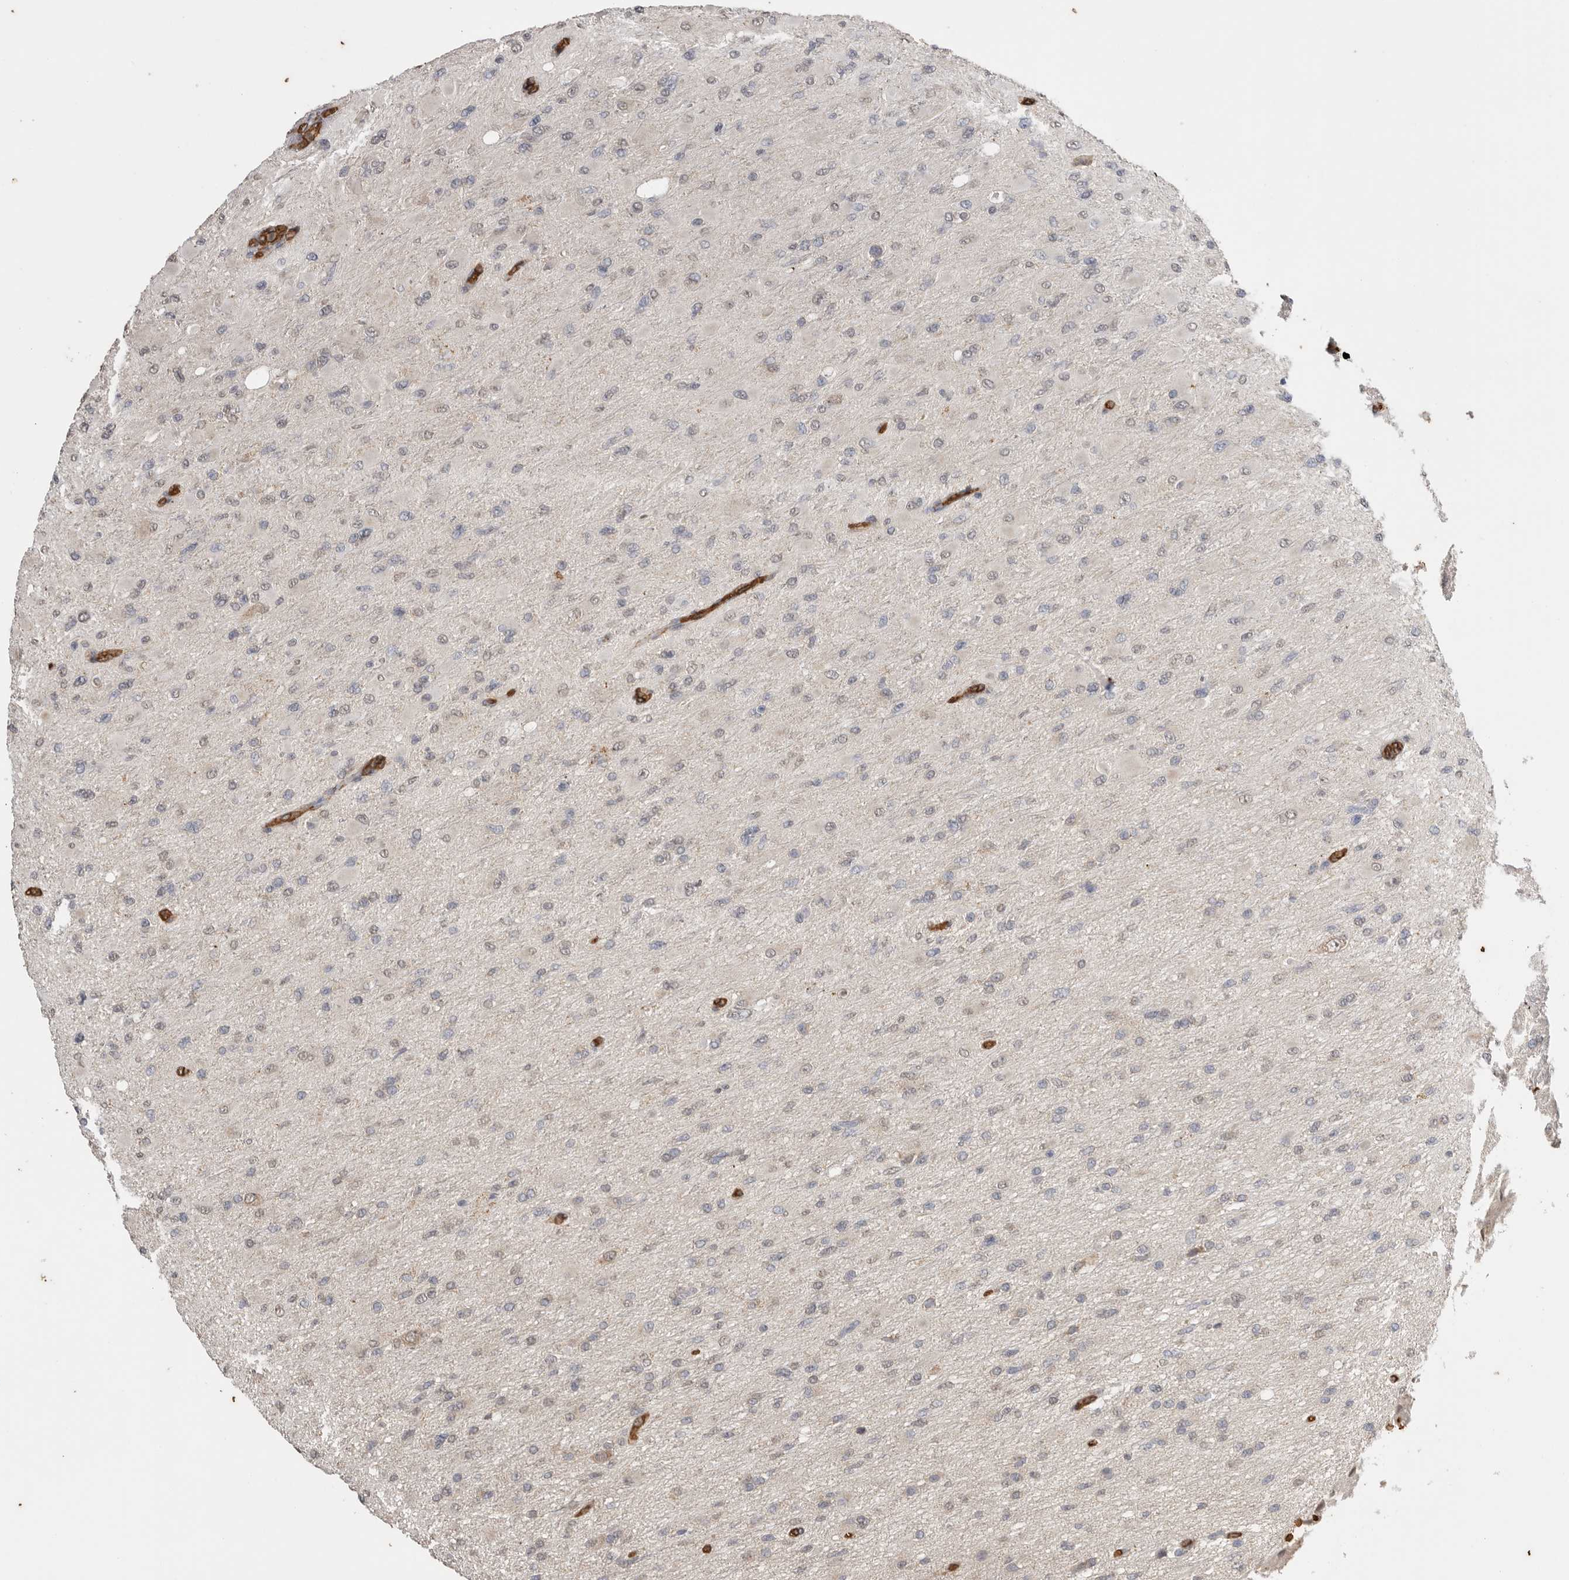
{"staining": {"intensity": "negative", "quantity": "none", "location": "none"}, "tissue": "glioma", "cell_type": "Tumor cells", "image_type": "cancer", "snomed": [{"axis": "morphology", "description": "Glioma, malignant, High grade"}, {"axis": "topography", "description": "Cerebral cortex"}], "caption": "High magnification brightfield microscopy of malignant glioma (high-grade) stained with DAB (brown) and counterstained with hematoxylin (blue): tumor cells show no significant expression. (DAB IHC, high magnification).", "gene": "IL27", "patient": {"sex": "female", "age": 36}}